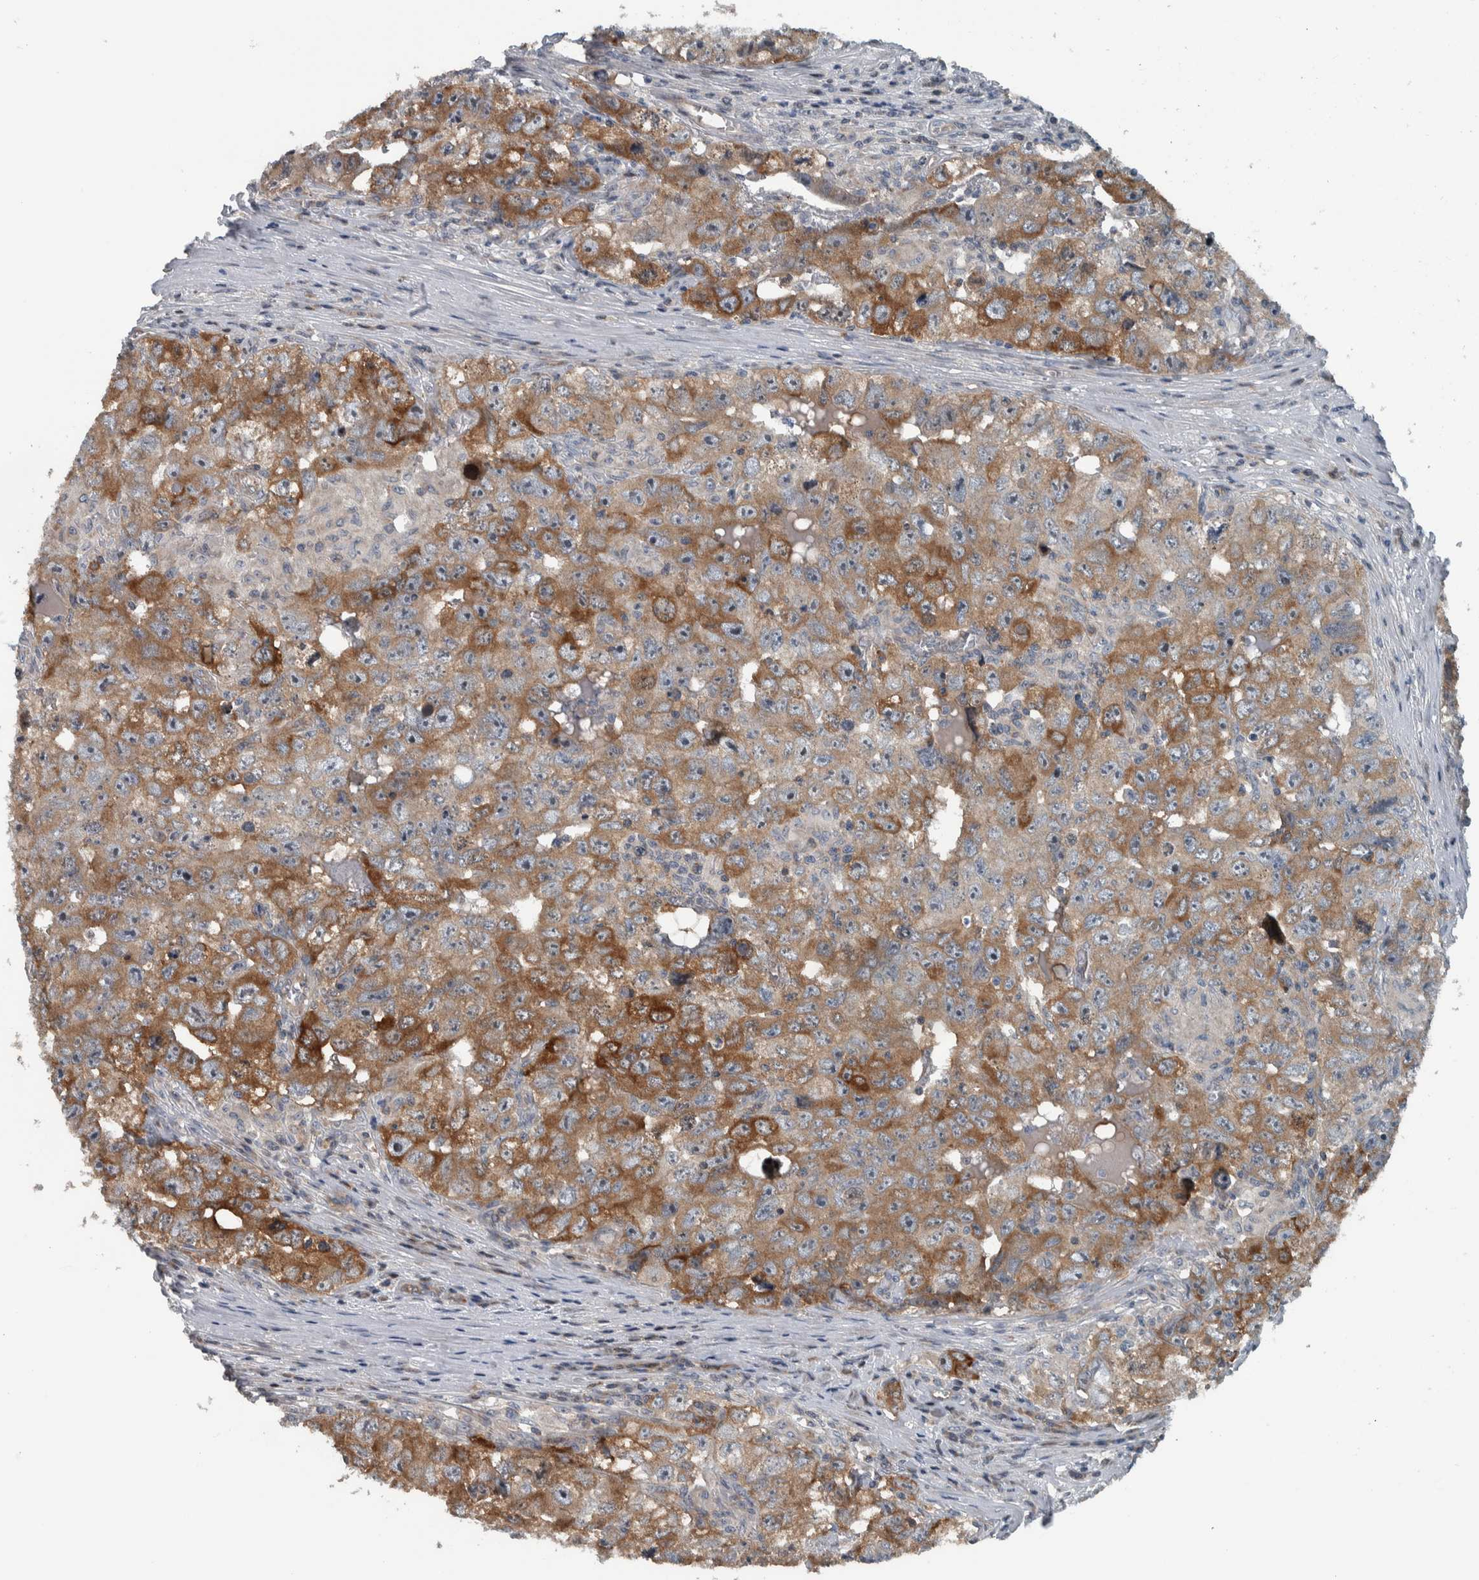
{"staining": {"intensity": "moderate", "quantity": ">75%", "location": "cytoplasmic/membranous"}, "tissue": "testis cancer", "cell_type": "Tumor cells", "image_type": "cancer", "snomed": [{"axis": "morphology", "description": "Seminoma, NOS"}, {"axis": "morphology", "description": "Carcinoma, Embryonal, NOS"}, {"axis": "topography", "description": "Testis"}], "caption": "Protein analysis of testis cancer (seminoma) tissue reveals moderate cytoplasmic/membranous expression in about >75% of tumor cells.", "gene": "BAIAP2L1", "patient": {"sex": "male", "age": 43}}